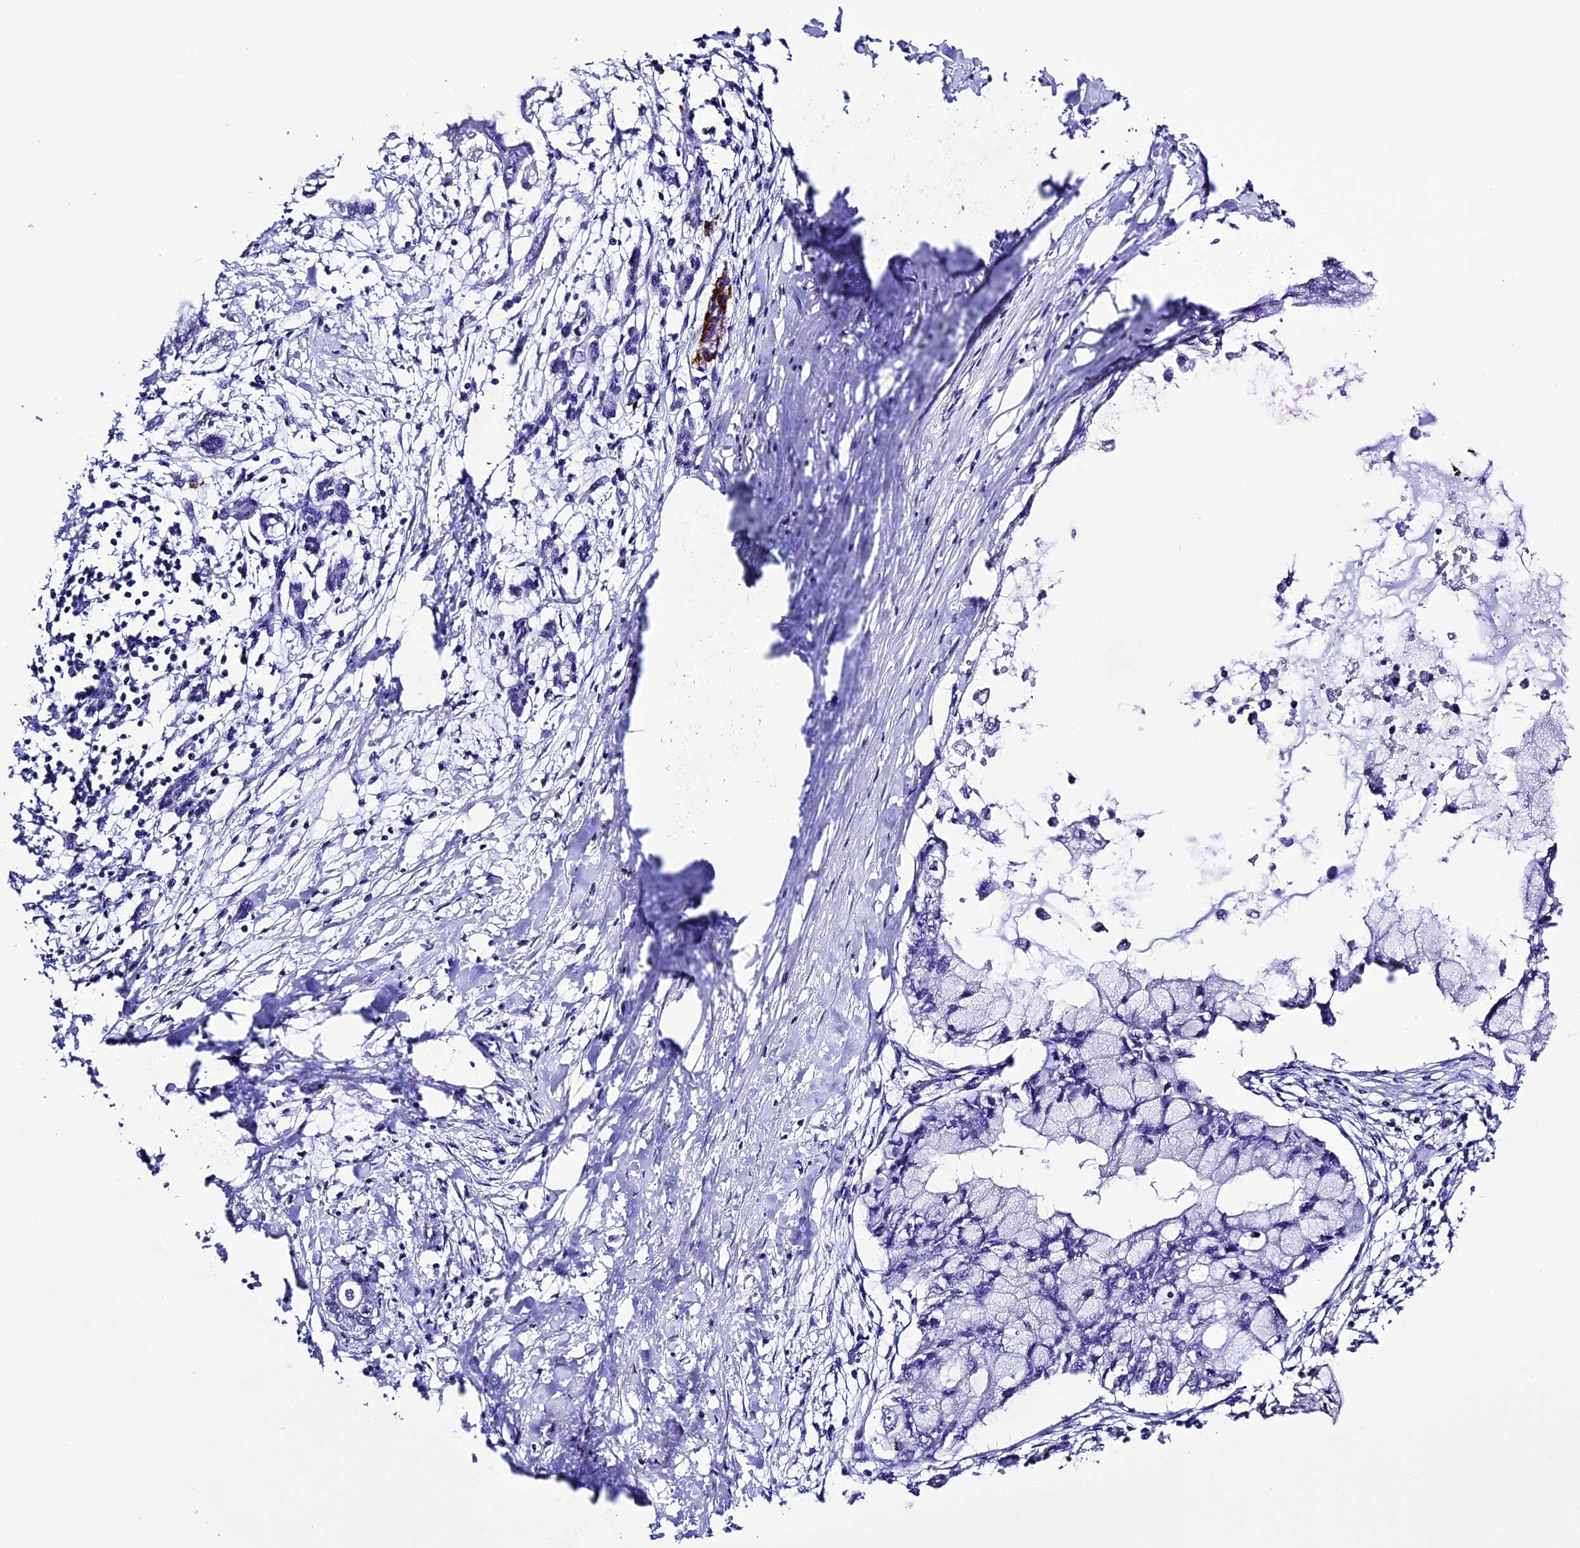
{"staining": {"intensity": "negative", "quantity": "none", "location": "none"}, "tissue": "pancreatic cancer", "cell_type": "Tumor cells", "image_type": "cancer", "snomed": [{"axis": "morphology", "description": "Adenocarcinoma, NOS"}, {"axis": "topography", "description": "Pancreas"}], "caption": "DAB (3,3'-diaminobenzidine) immunohistochemical staining of human pancreatic cancer (adenocarcinoma) displays no significant positivity in tumor cells.", "gene": "DIS3L", "patient": {"sex": "male", "age": 48}}